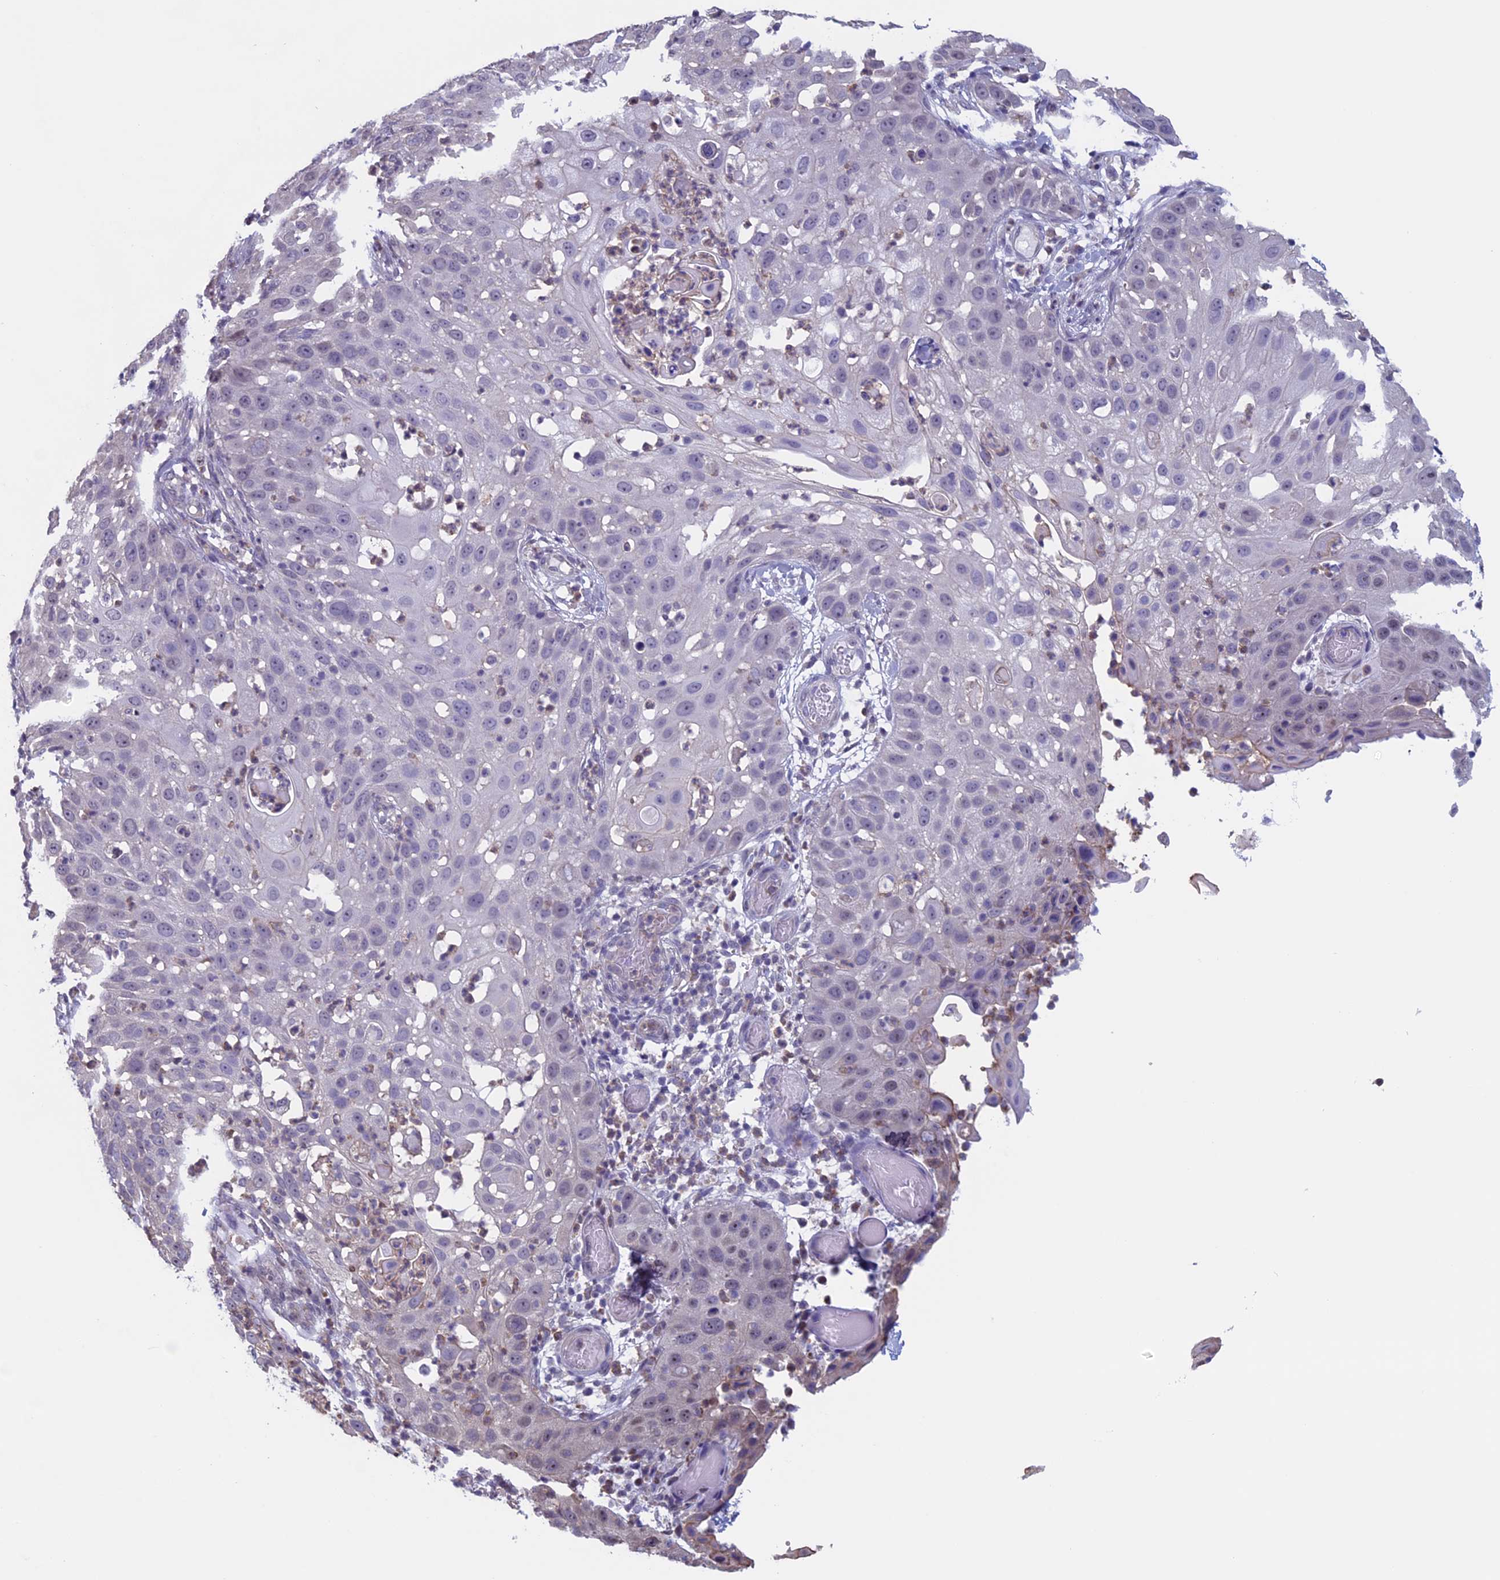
{"staining": {"intensity": "negative", "quantity": "none", "location": "none"}, "tissue": "skin cancer", "cell_type": "Tumor cells", "image_type": "cancer", "snomed": [{"axis": "morphology", "description": "Squamous cell carcinoma, NOS"}, {"axis": "topography", "description": "Skin"}], "caption": "Squamous cell carcinoma (skin) stained for a protein using IHC displays no expression tumor cells.", "gene": "SLC1A6", "patient": {"sex": "female", "age": 44}}